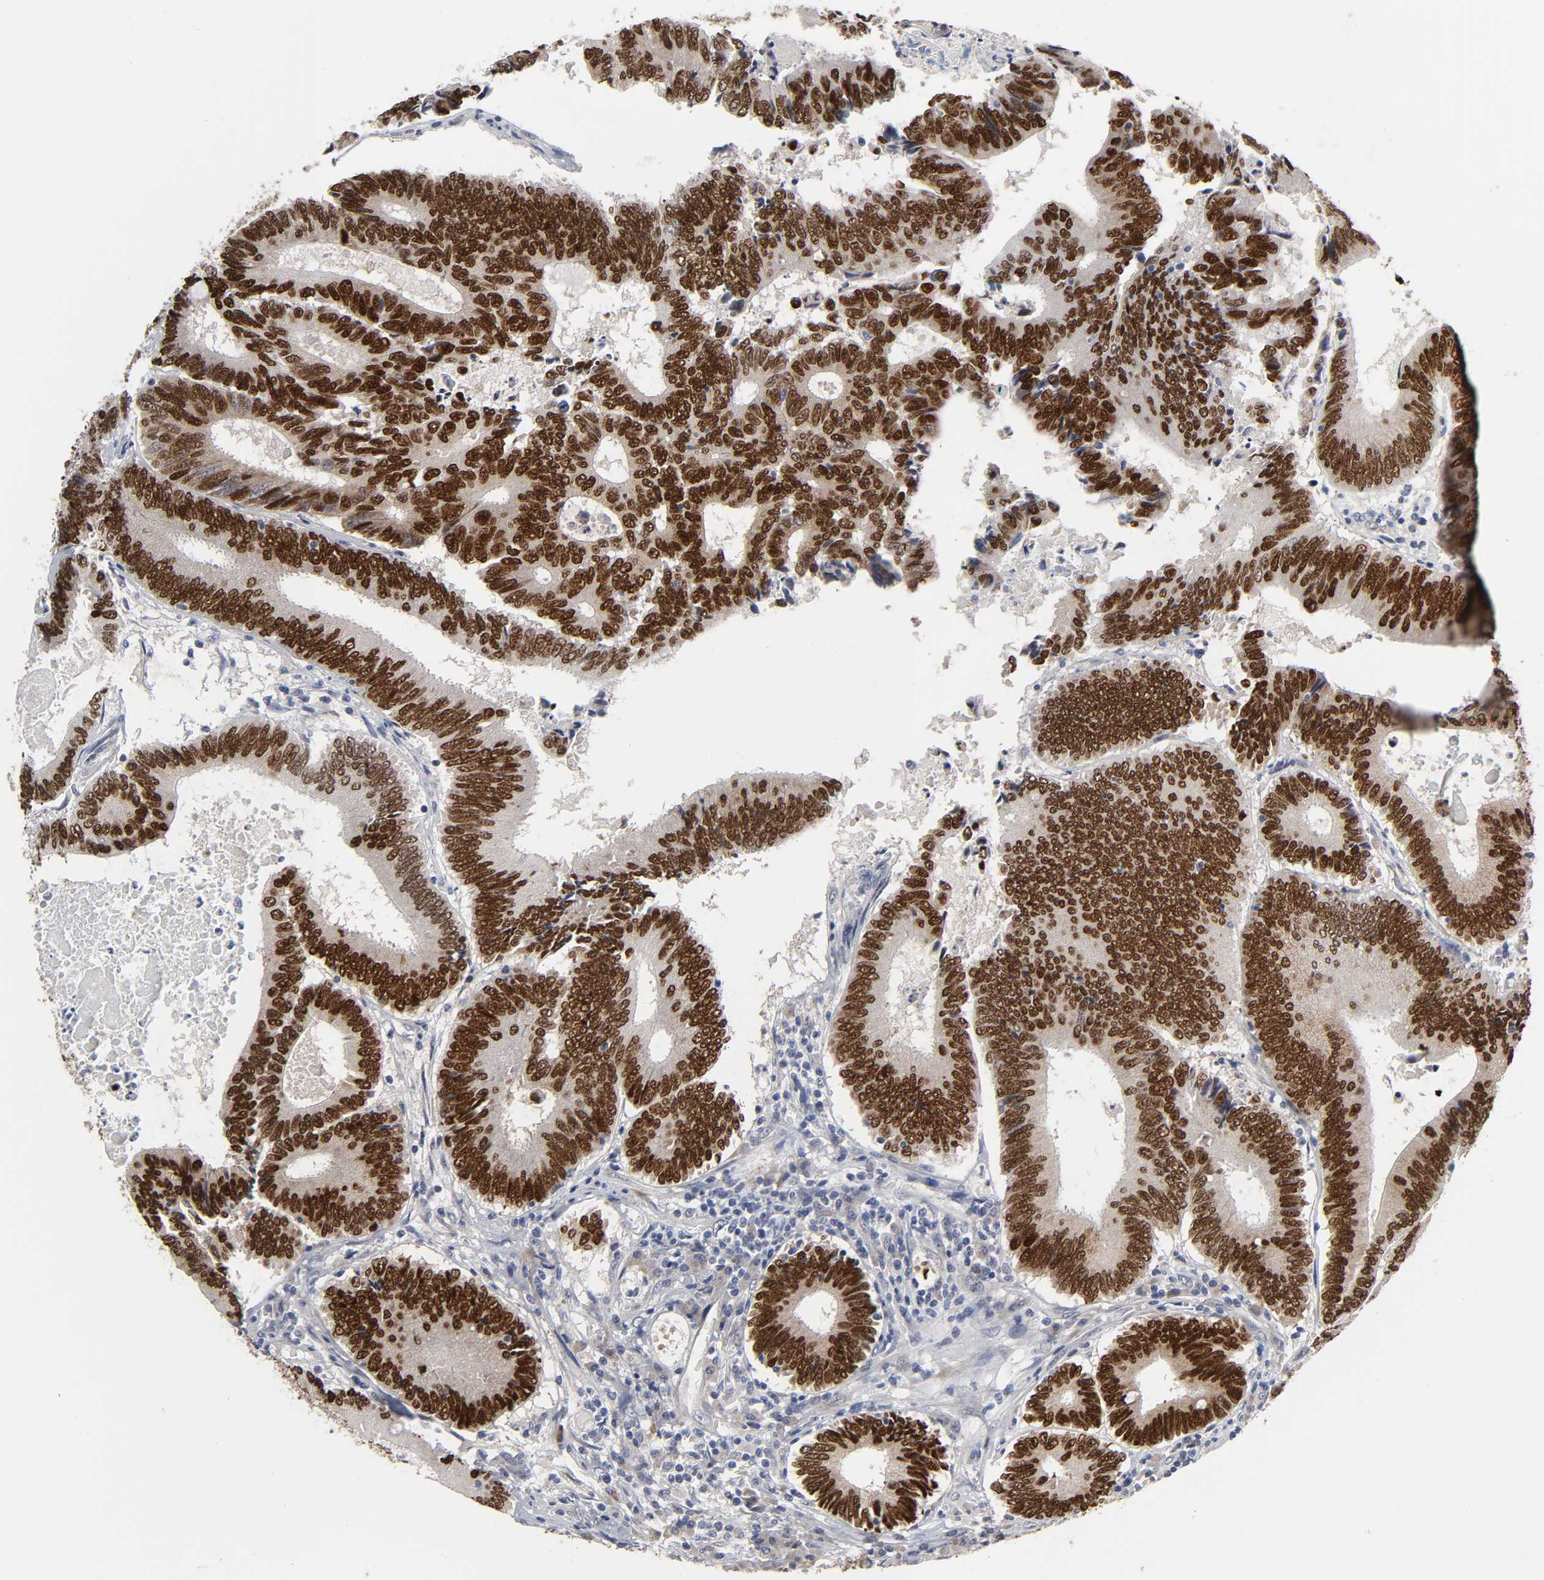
{"staining": {"intensity": "strong", "quantity": ">75%", "location": "nuclear"}, "tissue": "colorectal cancer", "cell_type": "Tumor cells", "image_type": "cancer", "snomed": [{"axis": "morphology", "description": "Adenocarcinoma, NOS"}, {"axis": "topography", "description": "Colon"}], "caption": "IHC of human colorectal cancer (adenocarcinoma) exhibits high levels of strong nuclear expression in about >75% of tumor cells.", "gene": "HNF4A", "patient": {"sex": "female", "age": 78}}